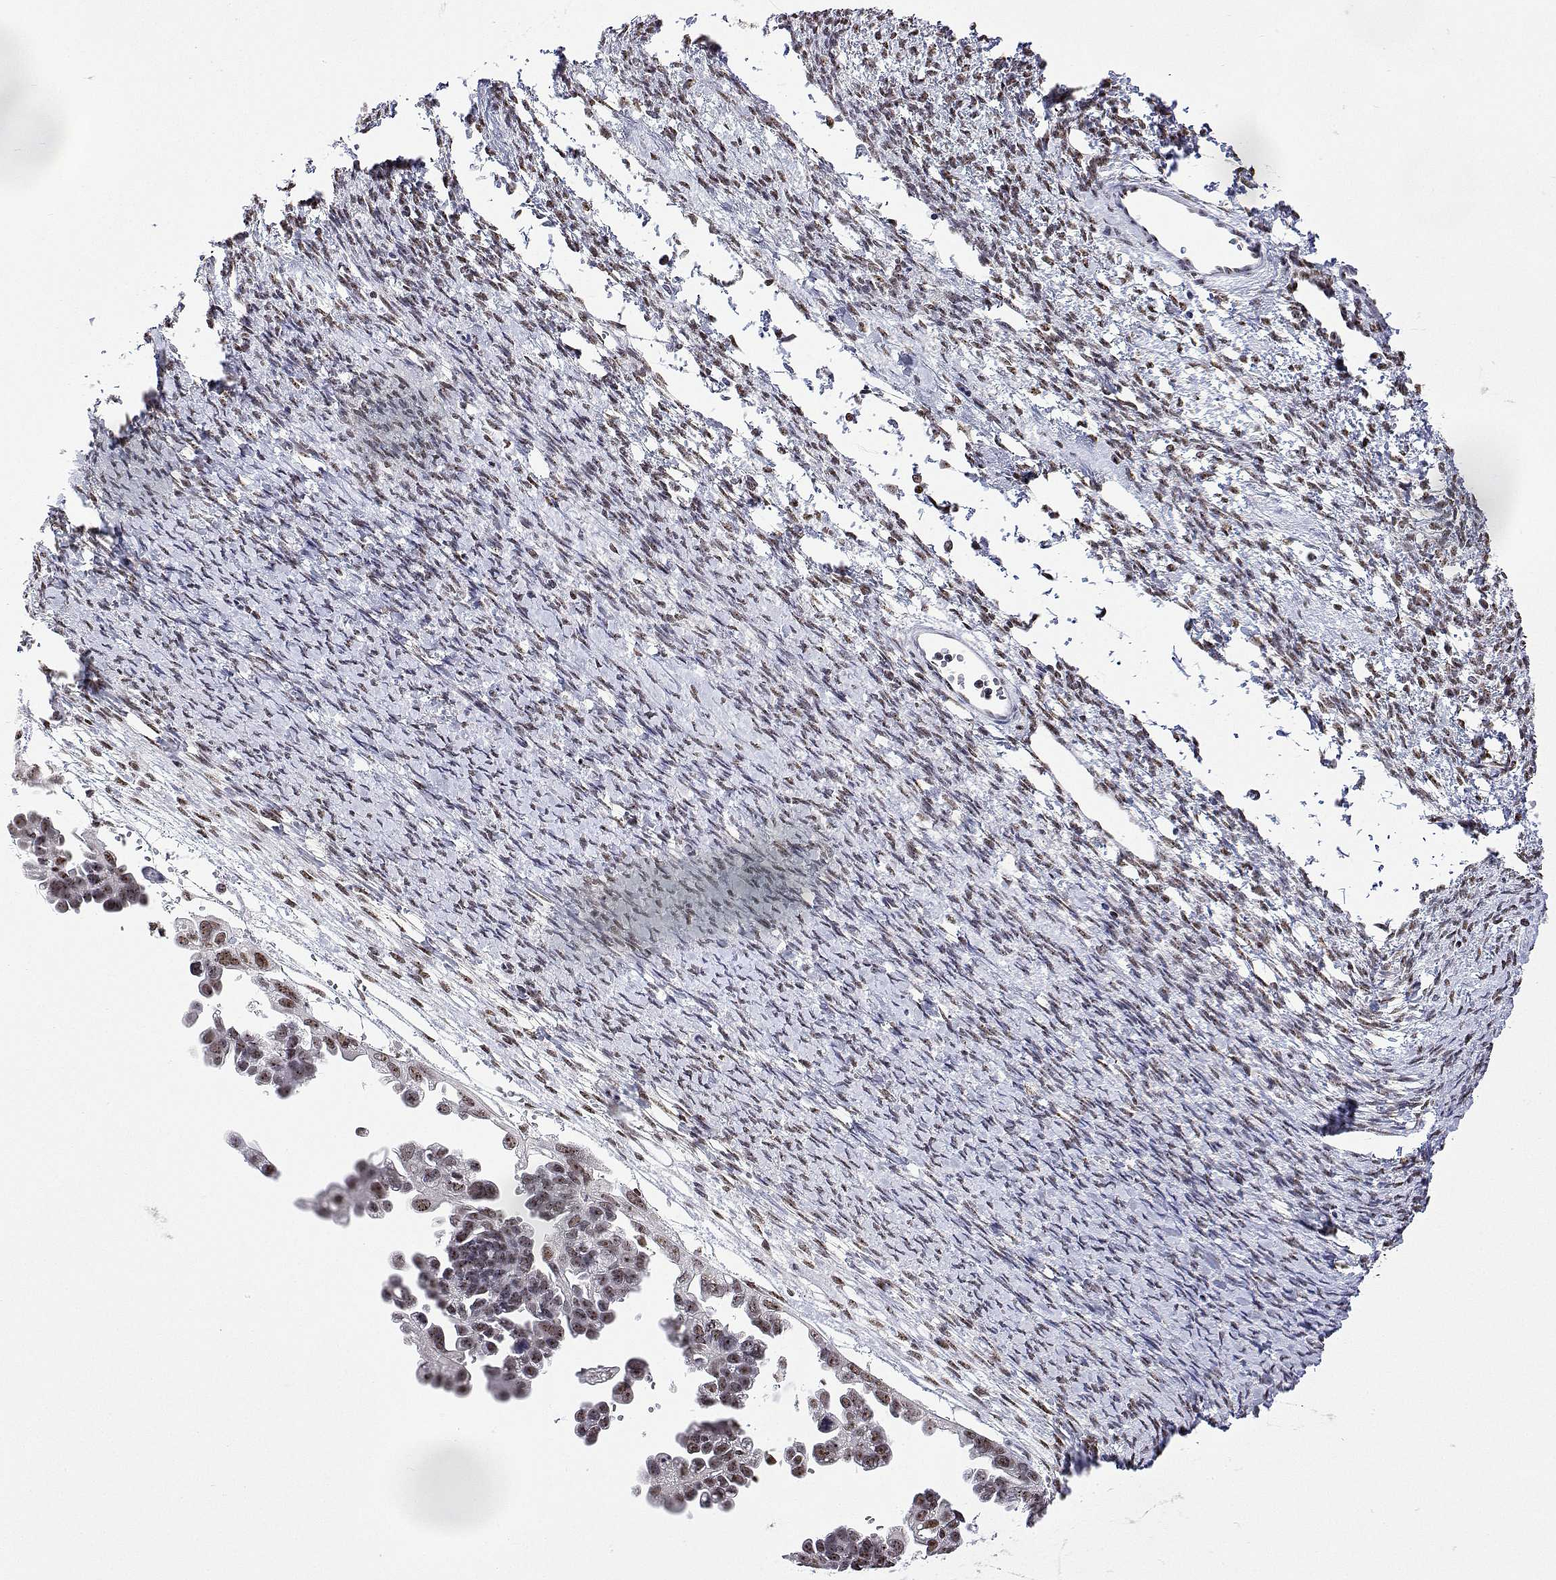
{"staining": {"intensity": "moderate", "quantity": ">75%", "location": "nuclear"}, "tissue": "ovarian cancer", "cell_type": "Tumor cells", "image_type": "cancer", "snomed": [{"axis": "morphology", "description": "Cystadenocarcinoma, serous, NOS"}, {"axis": "topography", "description": "Ovary"}], "caption": "An image showing moderate nuclear expression in approximately >75% of tumor cells in ovarian cancer (serous cystadenocarcinoma), as visualized by brown immunohistochemical staining.", "gene": "ADAR", "patient": {"sex": "female", "age": 53}}